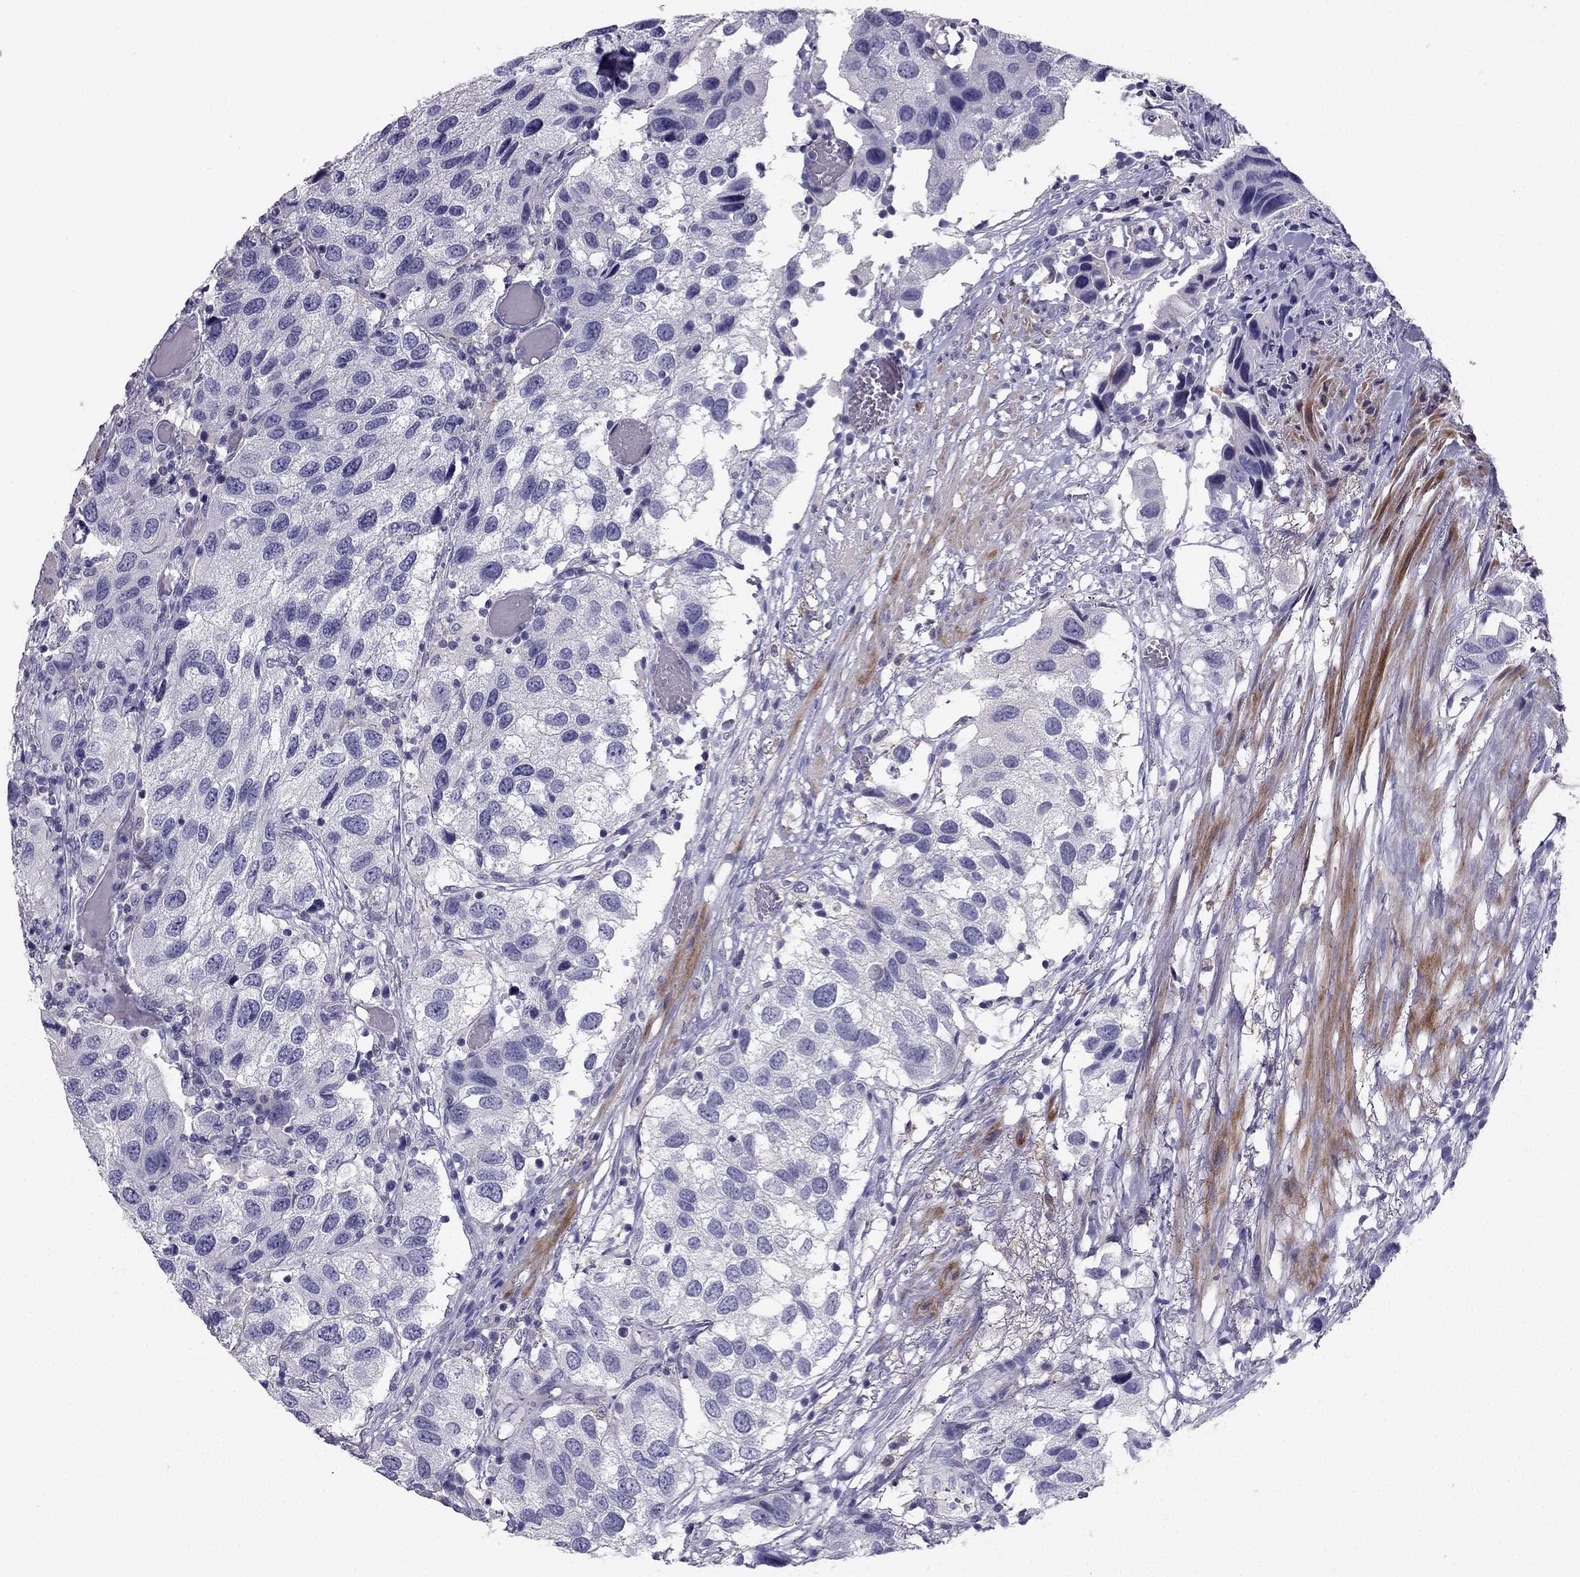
{"staining": {"intensity": "negative", "quantity": "none", "location": "none"}, "tissue": "urothelial cancer", "cell_type": "Tumor cells", "image_type": "cancer", "snomed": [{"axis": "morphology", "description": "Urothelial carcinoma, High grade"}, {"axis": "topography", "description": "Urinary bladder"}], "caption": "DAB (3,3'-diaminobenzidine) immunohistochemical staining of urothelial carcinoma (high-grade) shows no significant staining in tumor cells.", "gene": "LMTK3", "patient": {"sex": "male", "age": 79}}